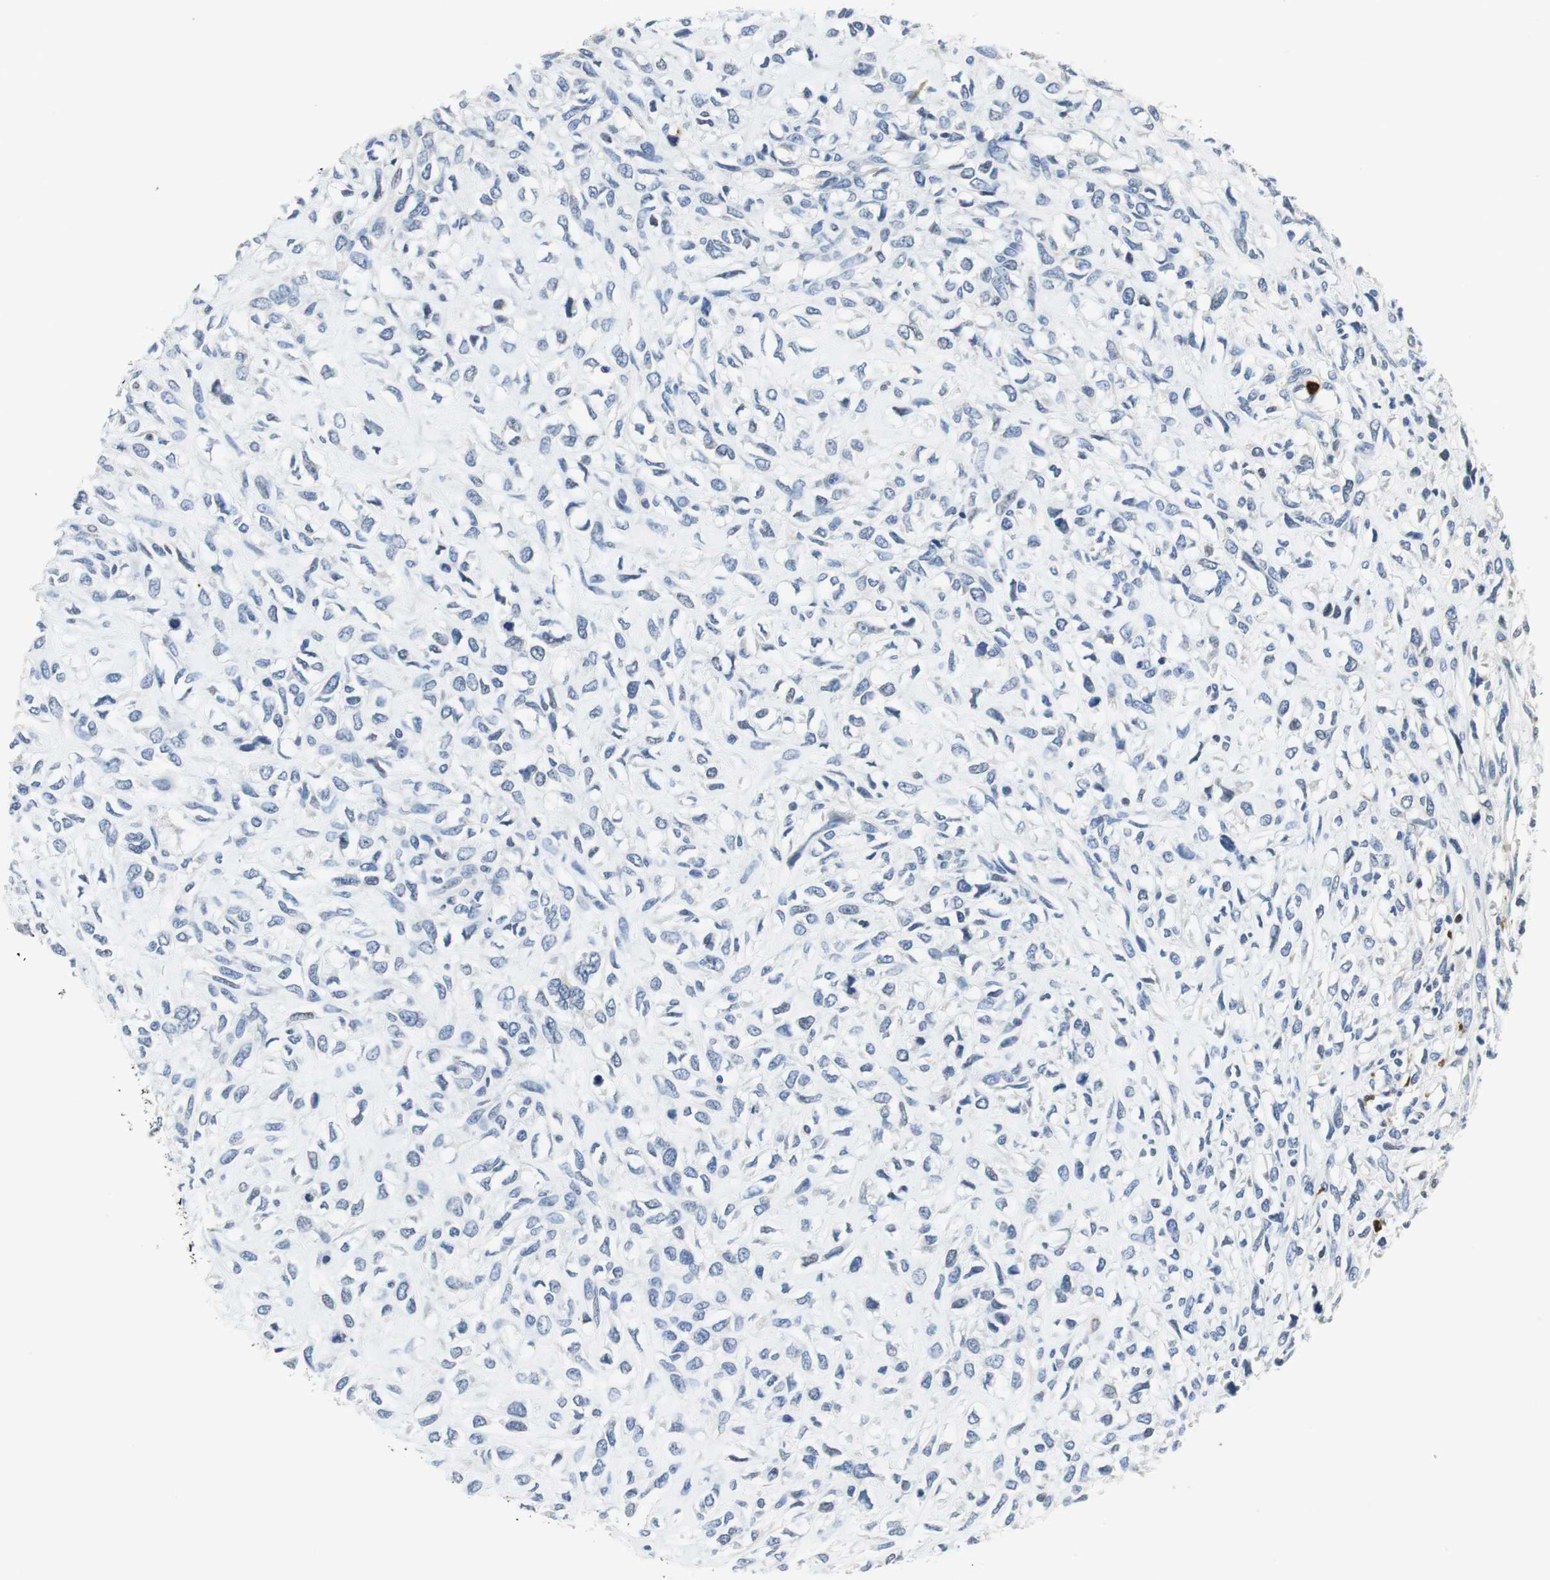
{"staining": {"intensity": "negative", "quantity": "none", "location": "none"}, "tissue": "head and neck cancer", "cell_type": "Tumor cells", "image_type": "cancer", "snomed": [{"axis": "morphology", "description": "Necrosis, NOS"}, {"axis": "morphology", "description": "Neoplasm, malignant, NOS"}, {"axis": "topography", "description": "Salivary gland"}, {"axis": "topography", "description": "Head-Neck"}], "caption": "A histopathology image of head and neck neoplasm (malignant) stained for a protein exhibits no brown staining in tumor cells. The staining is performed using DAB brown chromogen with nuclei counter-stained in using hematoxylin.", "gene": "ORM1", "patient": {"sex": "male", "age": 43}}